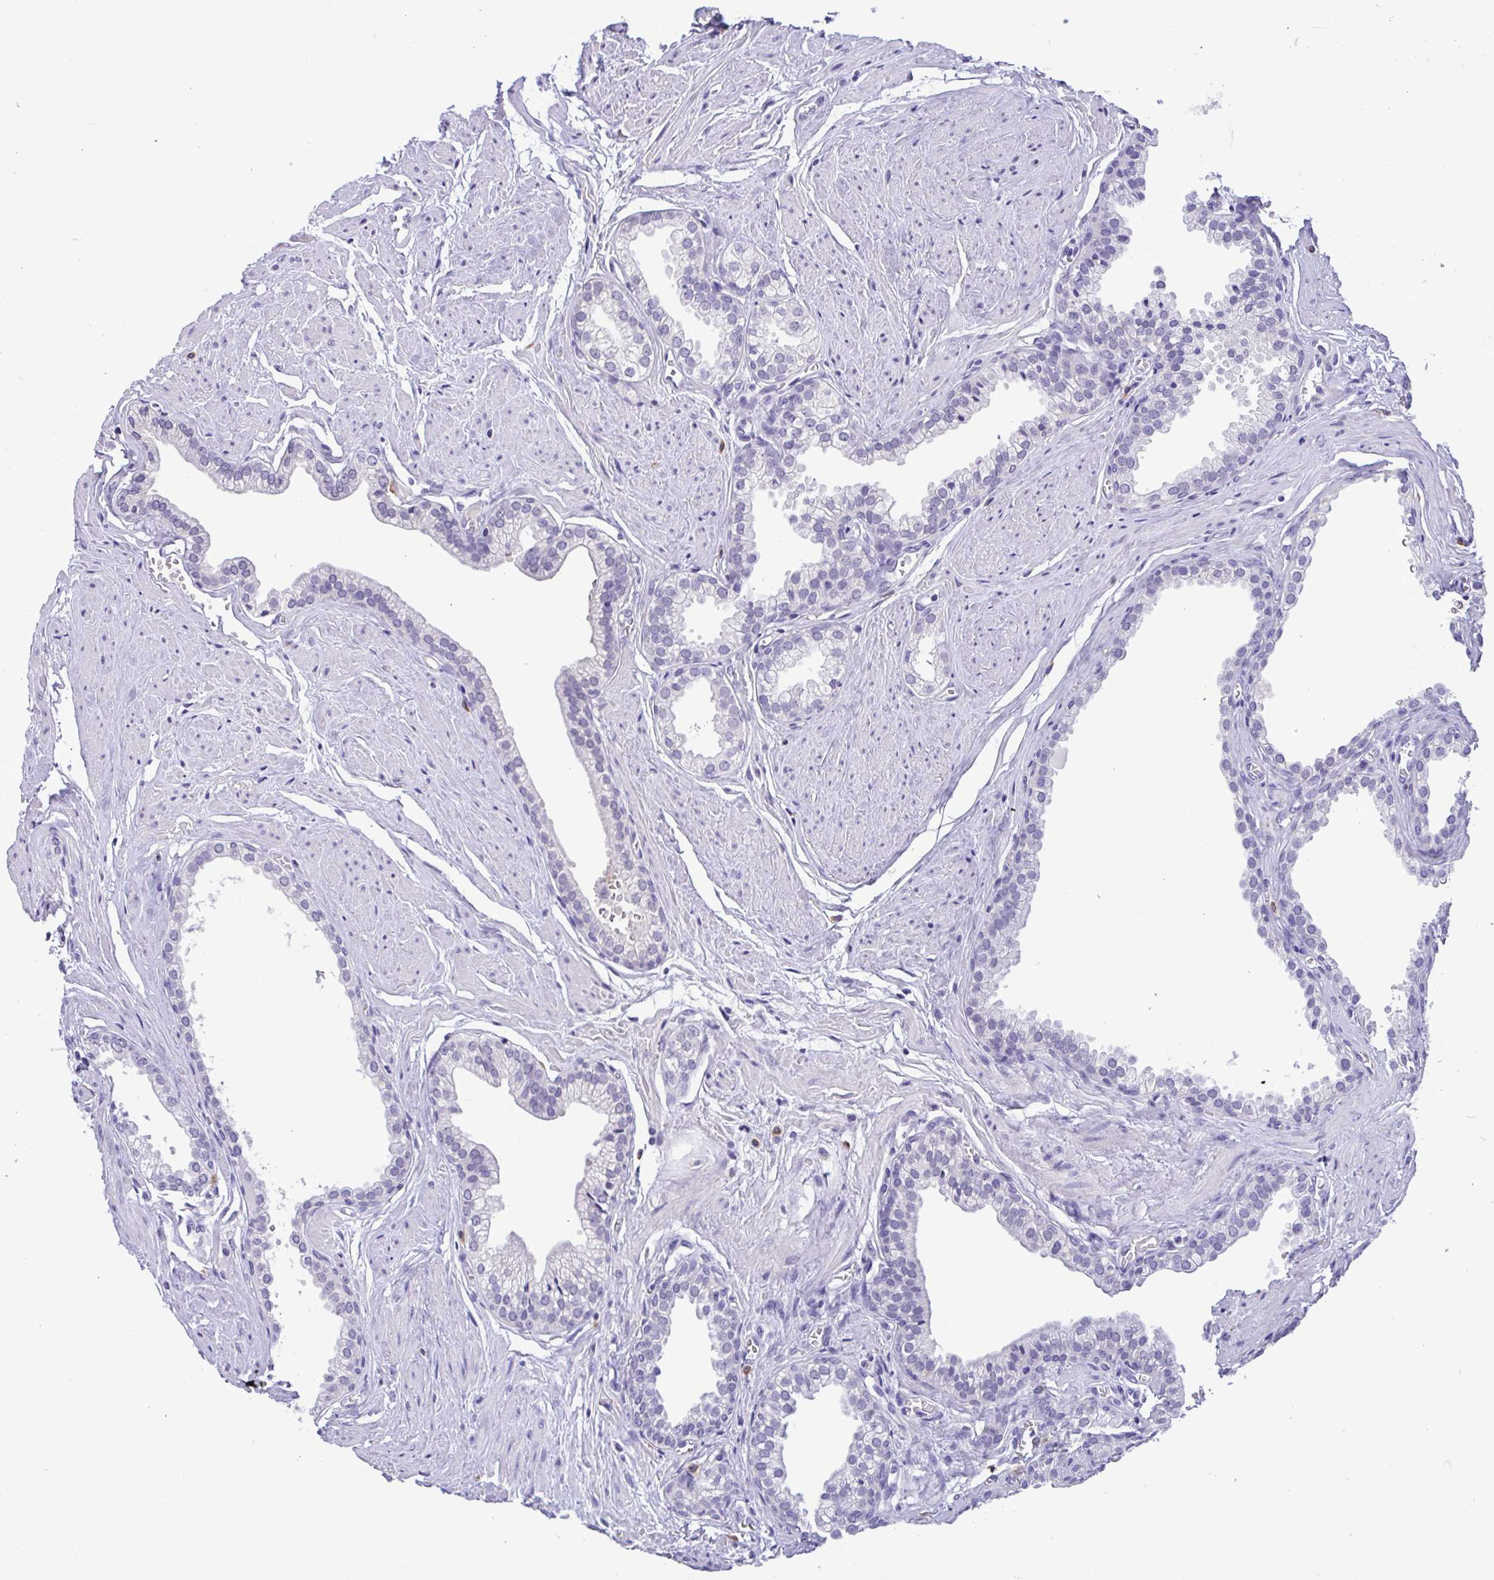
{"staining": {"intensity": "negative", "quantity": "none", "location": "none"}, "tissue": "prostate", "cell_type": "Glandular cells", "image_type": "normal", "snomed": [{"axis": "morphology", "description": "Normal tissue, NOS"}, {"axis": "topography", "description": "Prostate"}, {"axis": "topography", "description": "Peripheral nerve tissue"}], "caption": "This is a histopathology image of immunohistochemistry (IHC) staining of unremarkable prostate, which shows no expression in glandular cells.", "gene": "YBX2", "patient": {"sex": "male", "age": 55}}